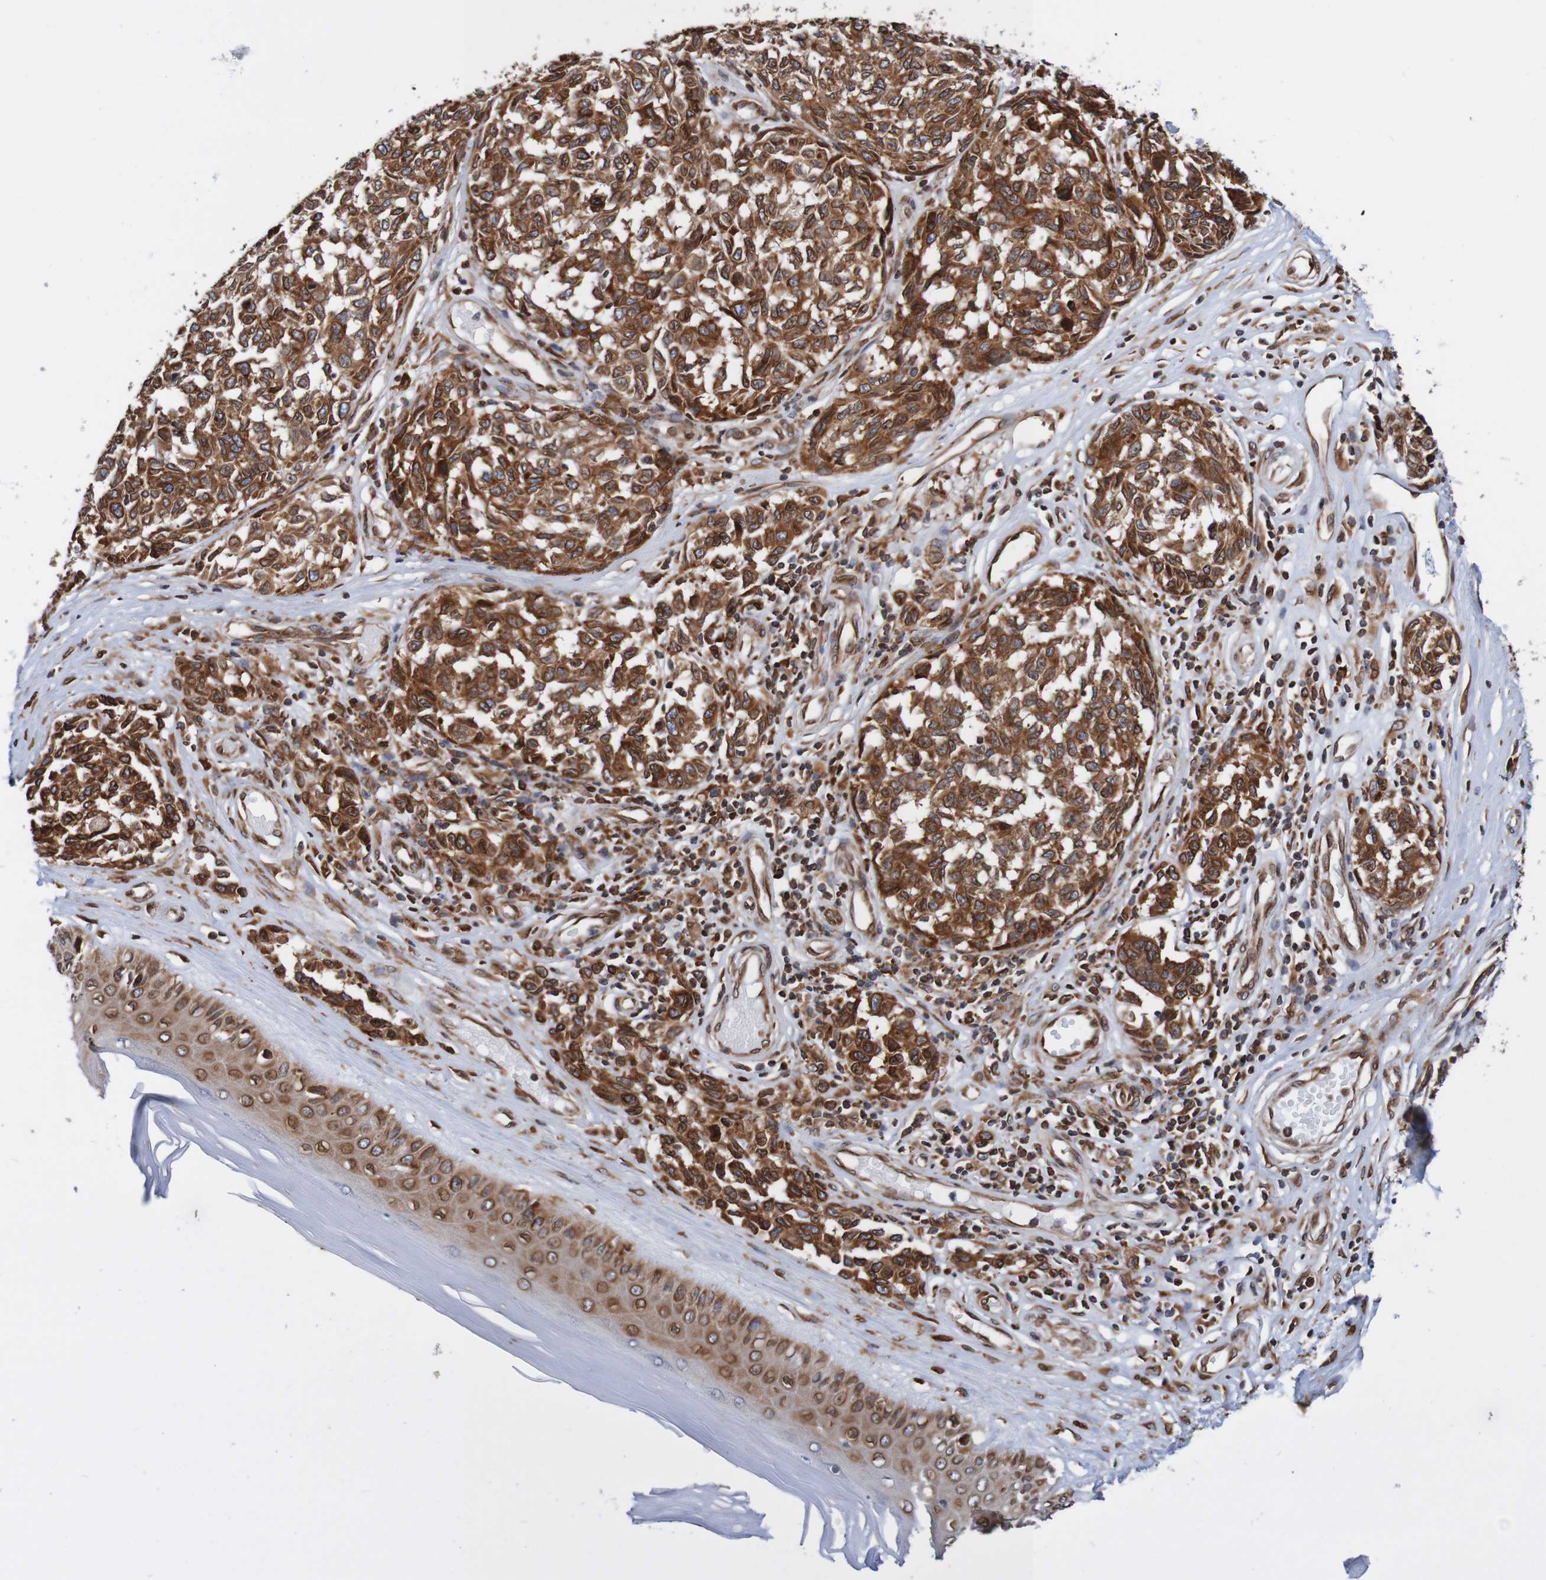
{"staining": {"intensity": "strong", "quantity": ">75%", "location": "cytoplasmic/membranous,nuclear"}, "tissue": "melanoma", "cell_type": "Tumor cells", "image_type": "cancer", "snomed": [{"axis": "morphology", "description": "Malignant melanoma, NOS"}, {"axis": "topography", "description": "Skin"}], "caption": "Melanoma was stained to show a protein in brown. There is high levels of strong cytoplasmic/membranous and nuclear staining in about >75% of tumor cells. The protein is stained brown, and the nuclei are stained in blue (DAB IHC with brightfield microscopy, high magnification).", "gene": "TMEM109", "patient": {"sex": "female", "age": 64}}